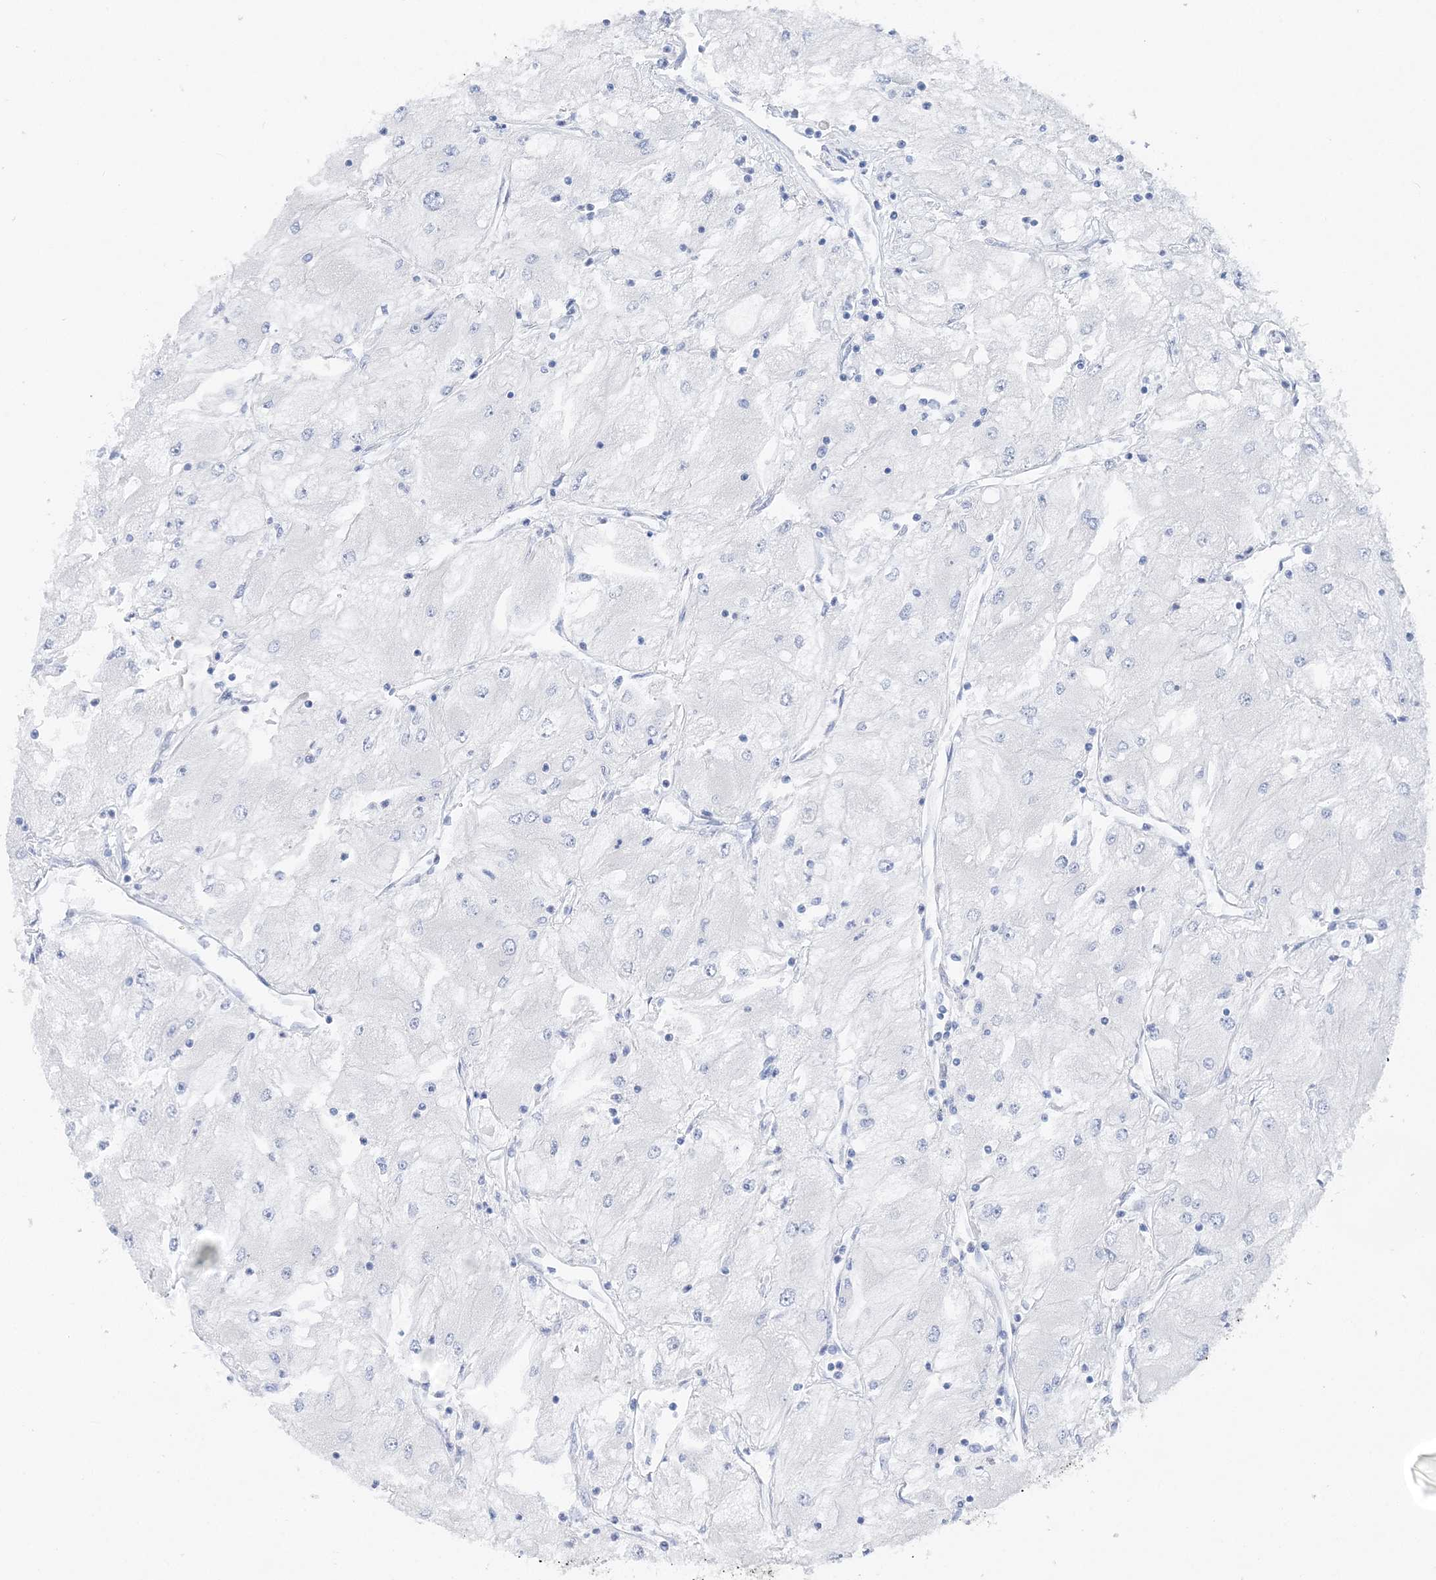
{"staining": {"intensity": "negative", "quantity": "none", "location": "none"}, "tissue": "renal cancer", "cell_type": "Tumor cells", "image_type": "cancer", "snomed": [{"axis": "morphology", "description": "Adenocarcinoma, NOS"}, {"axis": "topography", "description": "Kidney"}], "caption": "Tumor cells show no significant protein positivity in renal adenocarcinoma.", "gene": "HMGCS1", "patient": {"sex": "male", "age": 80}}